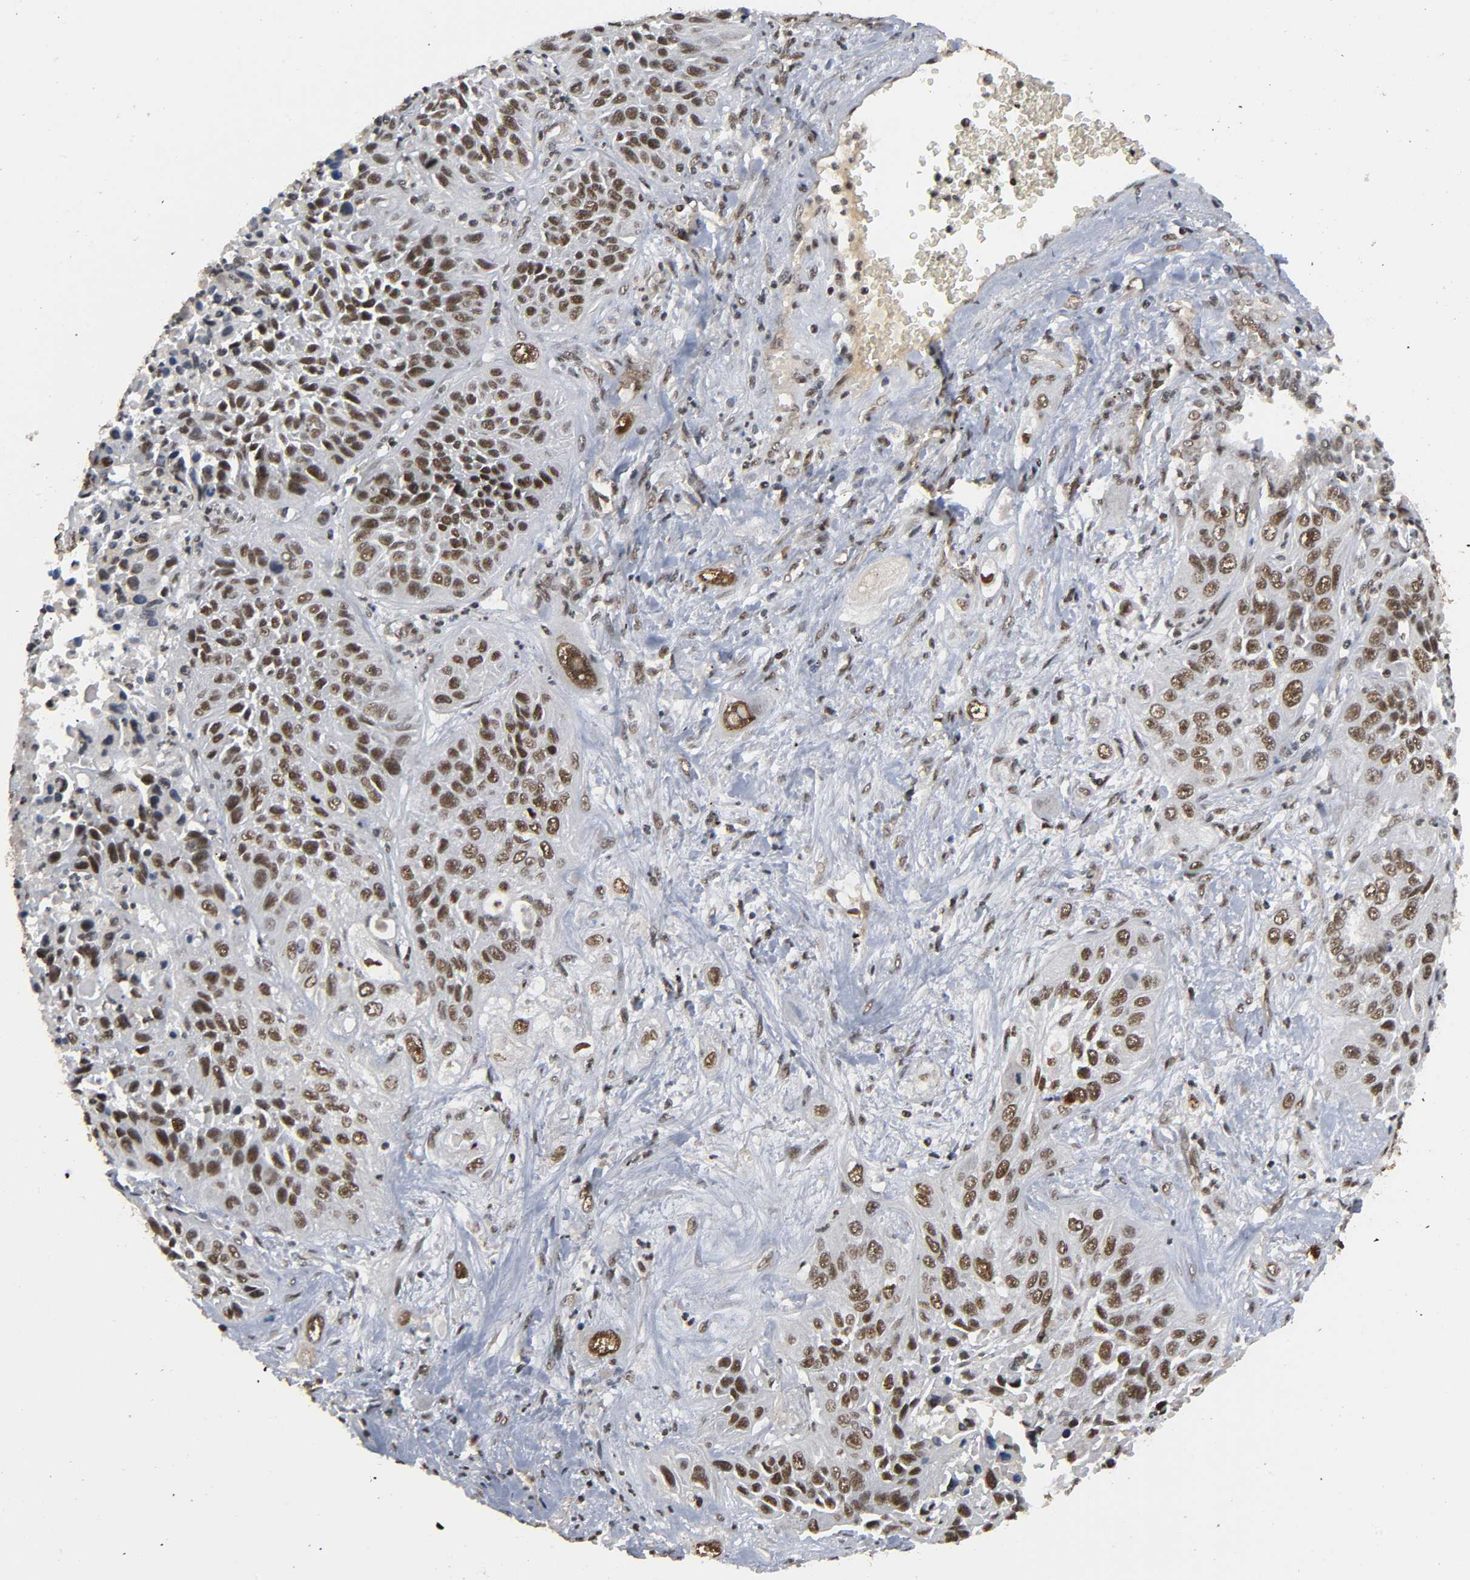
{"staining": {"intensity": "moderate", "quantity": ">75%", "location": "cytoplasmic/membranous,nuclear"}, "tissue": "lung cancer", "cell_type": "Tumor cells", "image_type": "cancer", "snomed": [{"axis": "morphology", "description": "Squamous cell carcinoma, NOS"}, {"axis": "topography", "description": "Lung"}], "caption": "Approximately >75% of tumor cells in human squamous cell carcinoma (lung) exhibit moderate cytoplasmic/membranous and nuclear protein expression as visualized by brown immunohistochemical staining.", "gene": "ZNF384", "patient": {"sex": "female", "age": 76}}